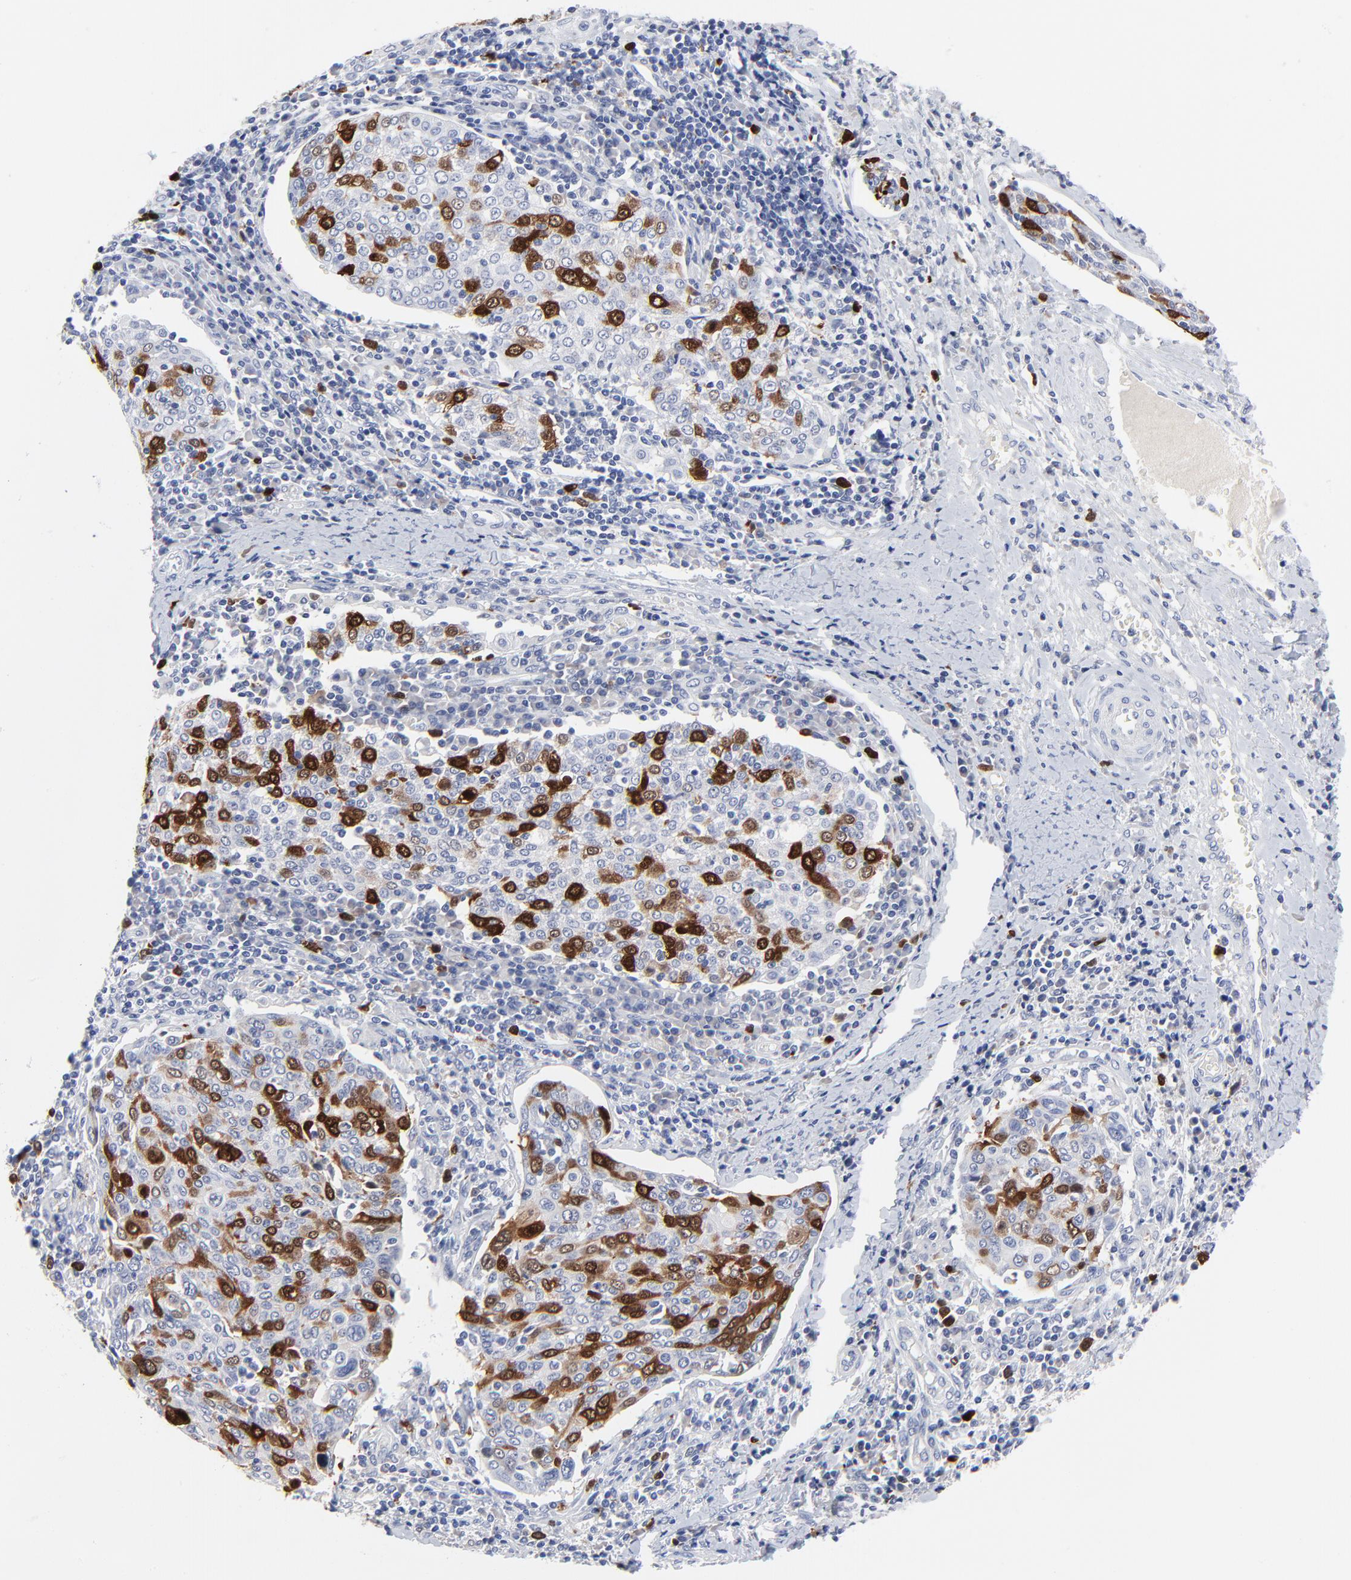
{"staining": {"intensity": "moderate", "quantity": "<25%", "location": "cytoplasmic/membranous,nuclear"}, "tissue": "cervical cancer", "cell_type": "Tumor cells", "image_type": "cancer", "snomed": [{"axis": "morphology", "description": "Squamous cell carcinoma, NOS"}, {"axis": "topography", "description": "Cervix"}], "caption": "IHC of human cervical cancer (squamous cell carcinoma) shows low levels of moderate cytoplasmic/membranous and nuclear positivity in approximately <25% of tumor cells. (DAB (3,3'-diaminobenzidine) IHC with brightfield microscopy, high magnification).", "gene": "CDK1", "patient": {"sex": "female", "age": 40}}